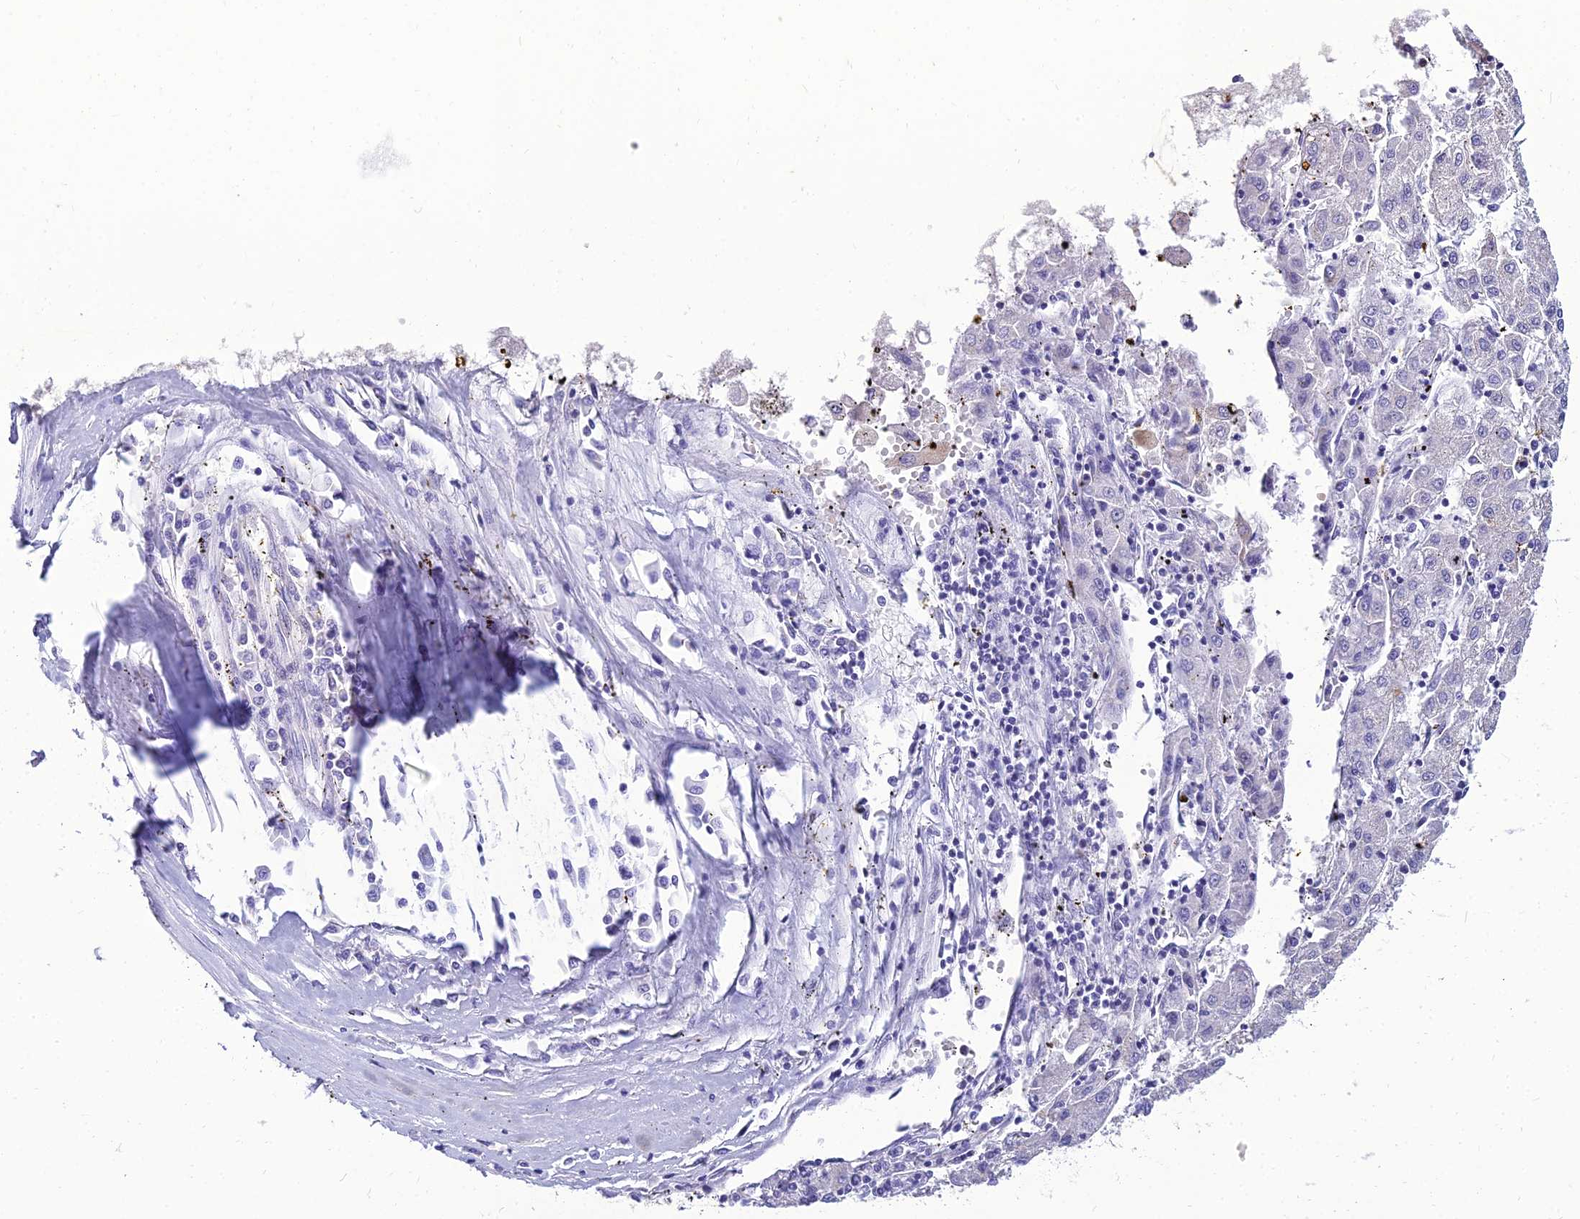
{"staining": {"intensity": "negative", "quantity": "none", "location": "none"}, "tissue": "liver cancer", "cell_type": "Tumor cells", "image_type": "cancer", "snomed": [{"axis": "morphology", "description": "Carcinoma, Hepatocellular, NOS"}, {"axis": "topography", "description": "Liver"}], "caption": "Immunohistochemical staining of liver cancer (hepatocellular carcinoma) reveals no significant staining in tumor cells.", "gene": "NPY", "patient": {"sex": "male", "age": 72}}